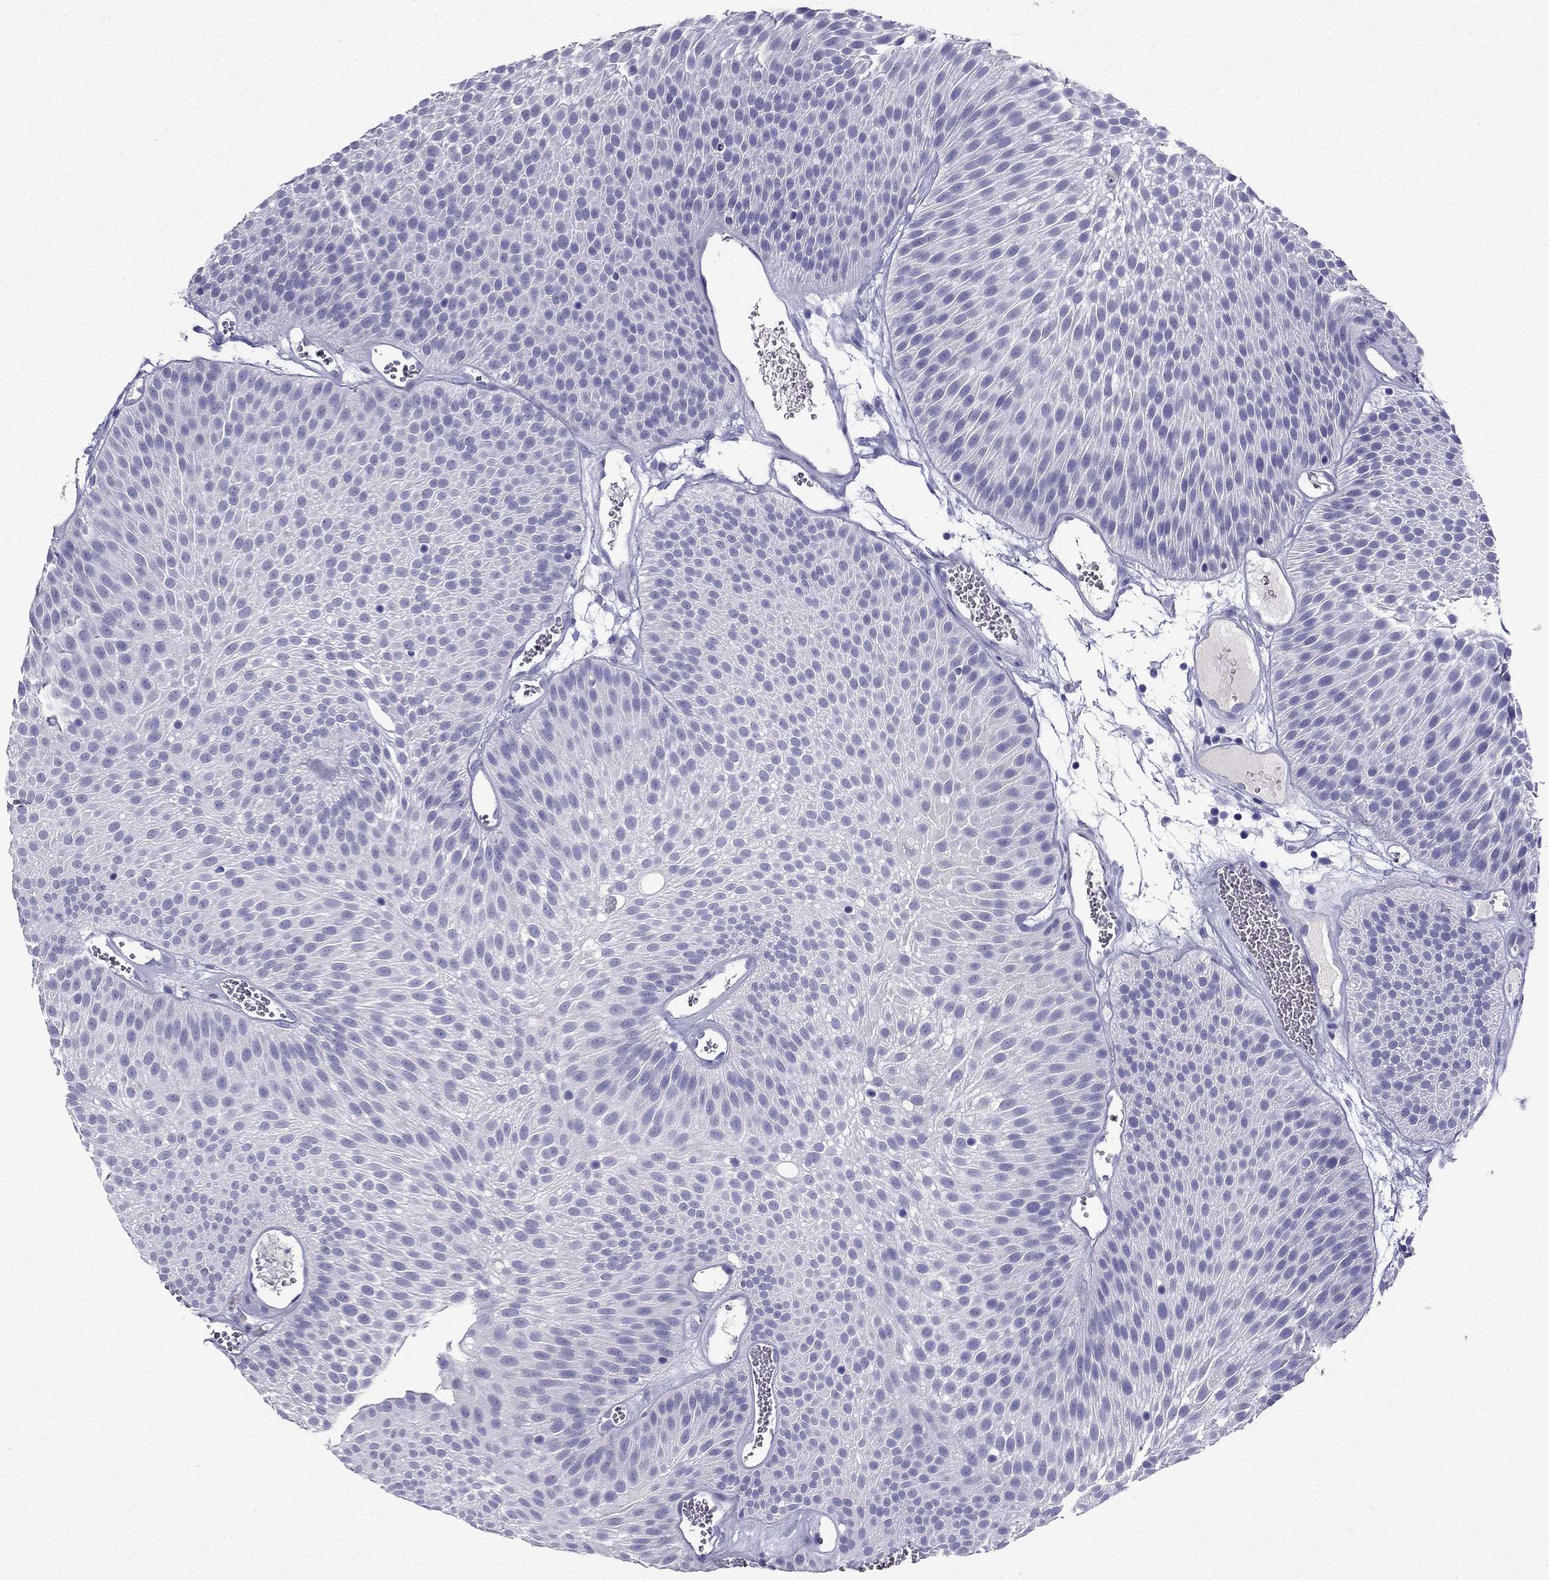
{"staining": {"intensity": "negative", "quantity": "none", "location": "none"}, "tissue": "urothelial cancer", "cell_type": "Tumor cells", "image_type": "cancer", "snomed": [{"axis": "morphology", "description": "Urothelial carcinoma, Low grade"}, {"axis": "topography", "description": "Urinary bladder"}], "caption": "Immunohistochemical staining of urothelial carcinoma (low-grade) reveals no significant positivity in tumor cells. (IHC, brightfield microscopy, high magnification).", "gene": "NPTX1", "patient": {"sex": "male", "age": 52}}